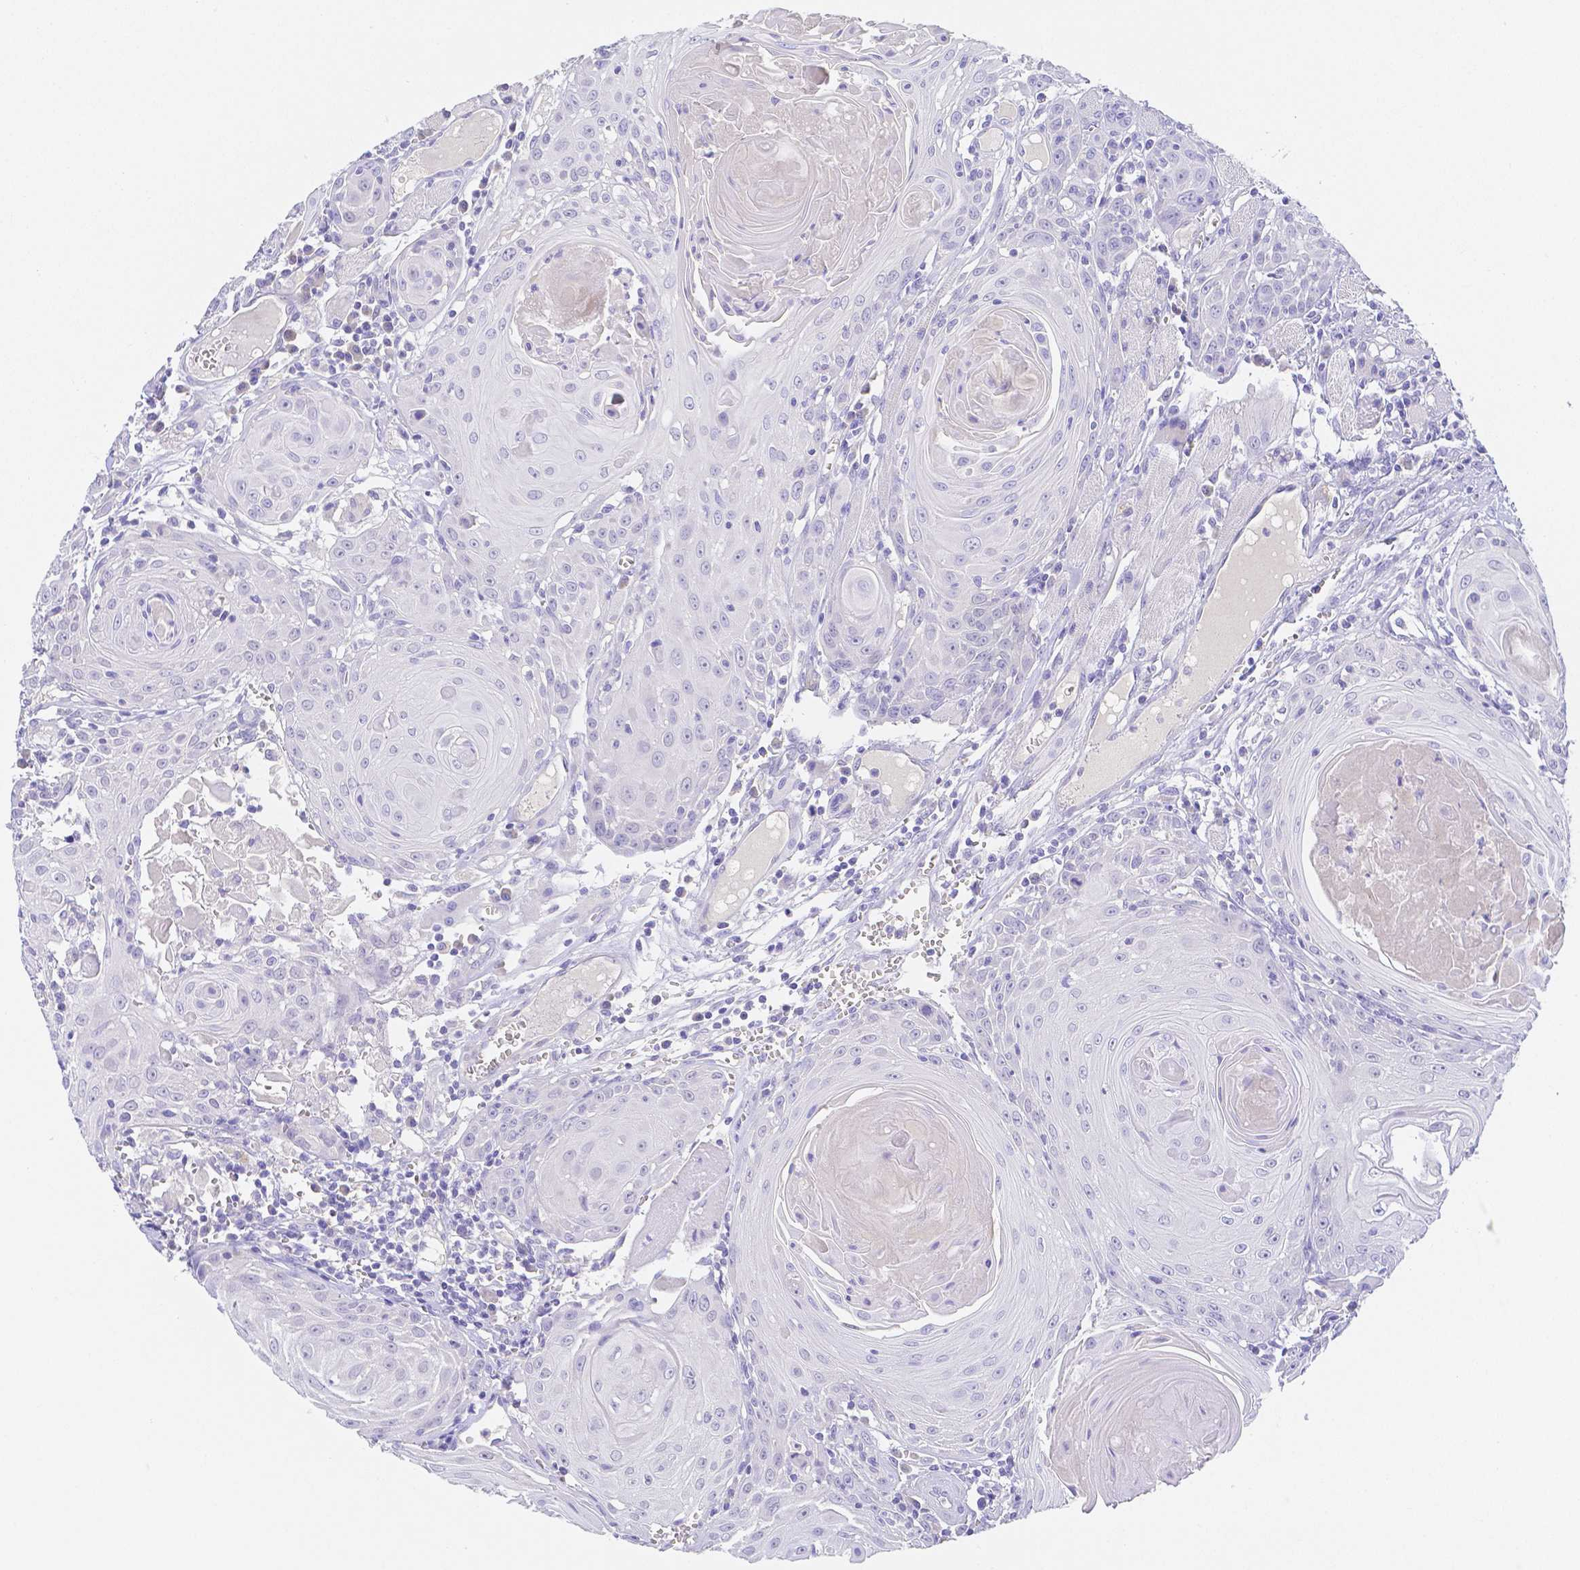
{"staining": {"intensity": "negative", "quantity": "none", "location": "none"}, "tissue": "head and neck cancer", "cell_type": "Tumor cells", "image_type": "cancer", "snomed": [{"axis": "morphology", "description": "Squamous cell carcinoma, NOS"}, {"axis": "topography", "description": "Head-Neck"}], "caption": "Tumor cells are negative for protein expression in human head and neck squamous cell carcinoma.", "gene": "ZG16B", "patient": {"sex": "female", "age": 80}}